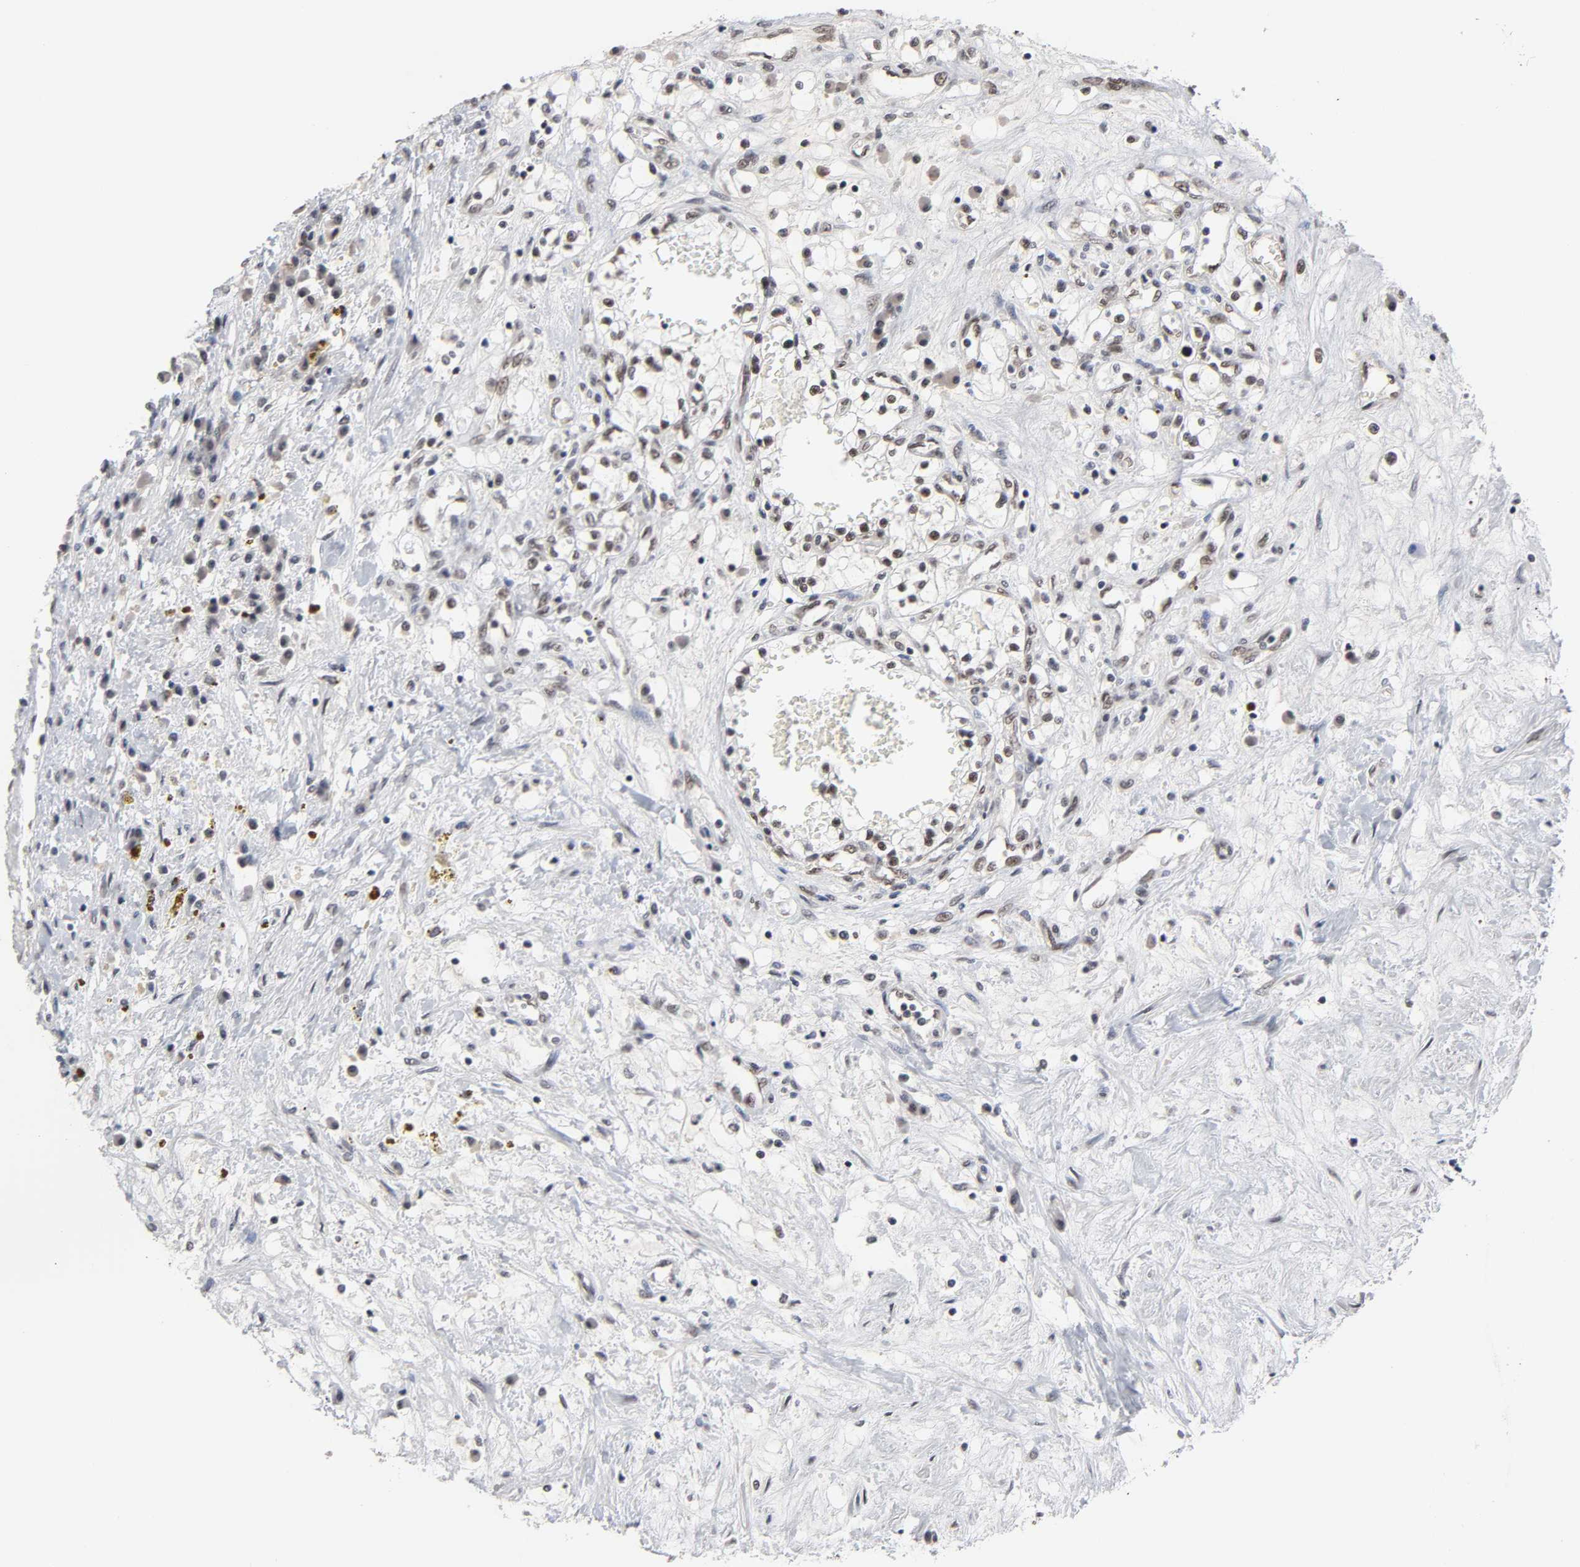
{"staining": {"intensity": "weak", "quantity": ">75%", "location": "nuclear"}, "tissue": "renal cancer", "cell_type": "Tumor cells", "image_type": "cancer", "snomed": [{"axis": "morphology", "description": "Adenocarcinoma, NOS"}, {"axis": "topography", "description": "Kidney"}], "caption": "Immunohistochemistry (IHC) (DAB) staining of renal cancer demonstrates weak nuclear protein positivity in about >75% of tumor cells.", "gene": "TRIM33", "patient": {"sex": "male", "age": 68}}